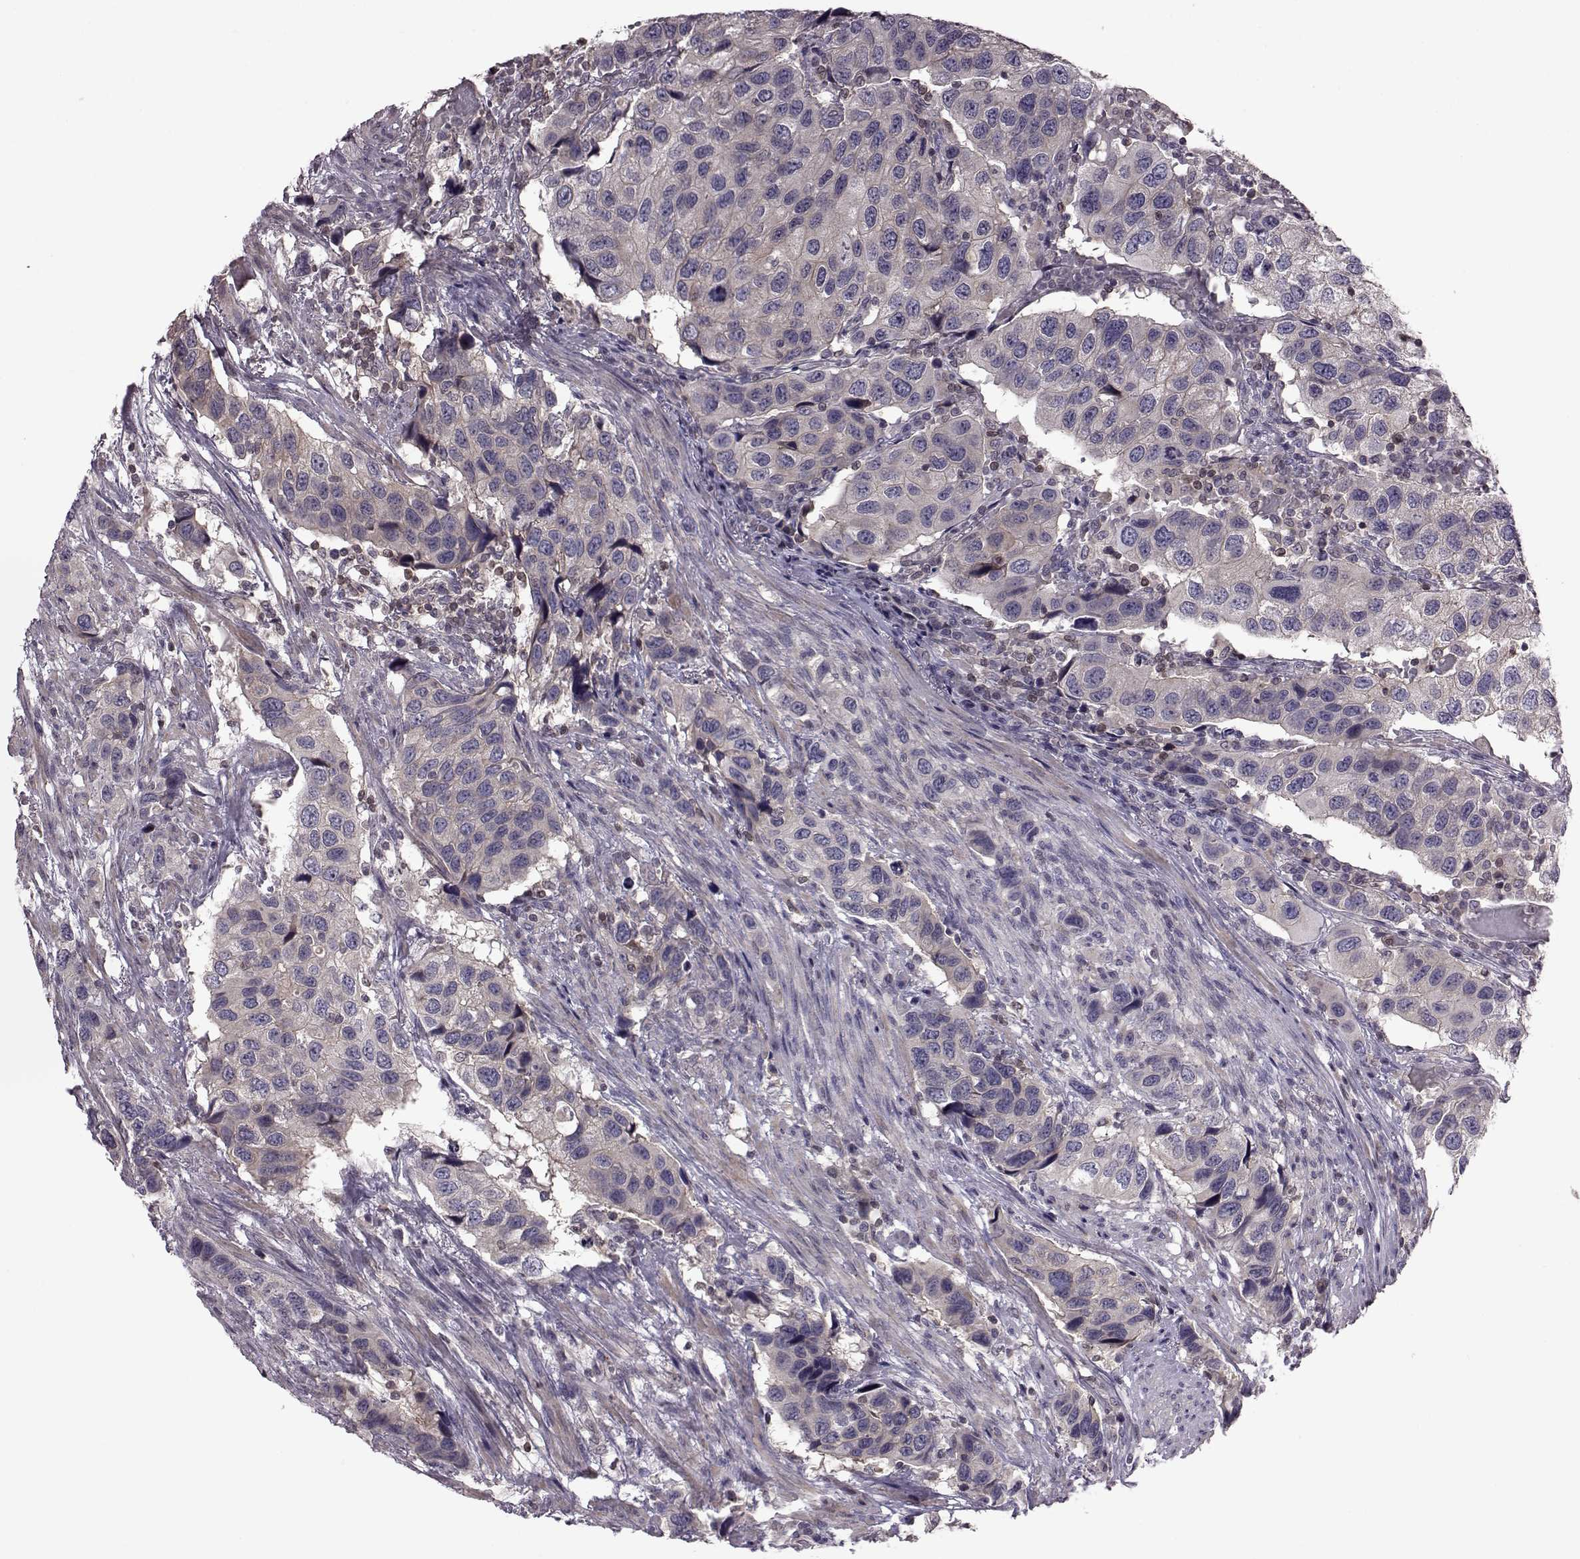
{"staining": {"intensity": "negative", "quantity": "none", "location": "none"}, "tissue": "urothelial cancer", "cell_type": "Tumor cells", "image_type": "cancer", "snomed": [{"axis": "morphology", "description": "Urothelial carcinoma, High grade"}, {"axis": "topography", "description": "Urinary bladder"}], "caption": "DAB immunohistochemical staining of urothelial carcinoma (high-grade) displays no significant positivity in tumor cells.", "gene": "CDC42SE1", "patient": {"sex": "male", "age": 79}}